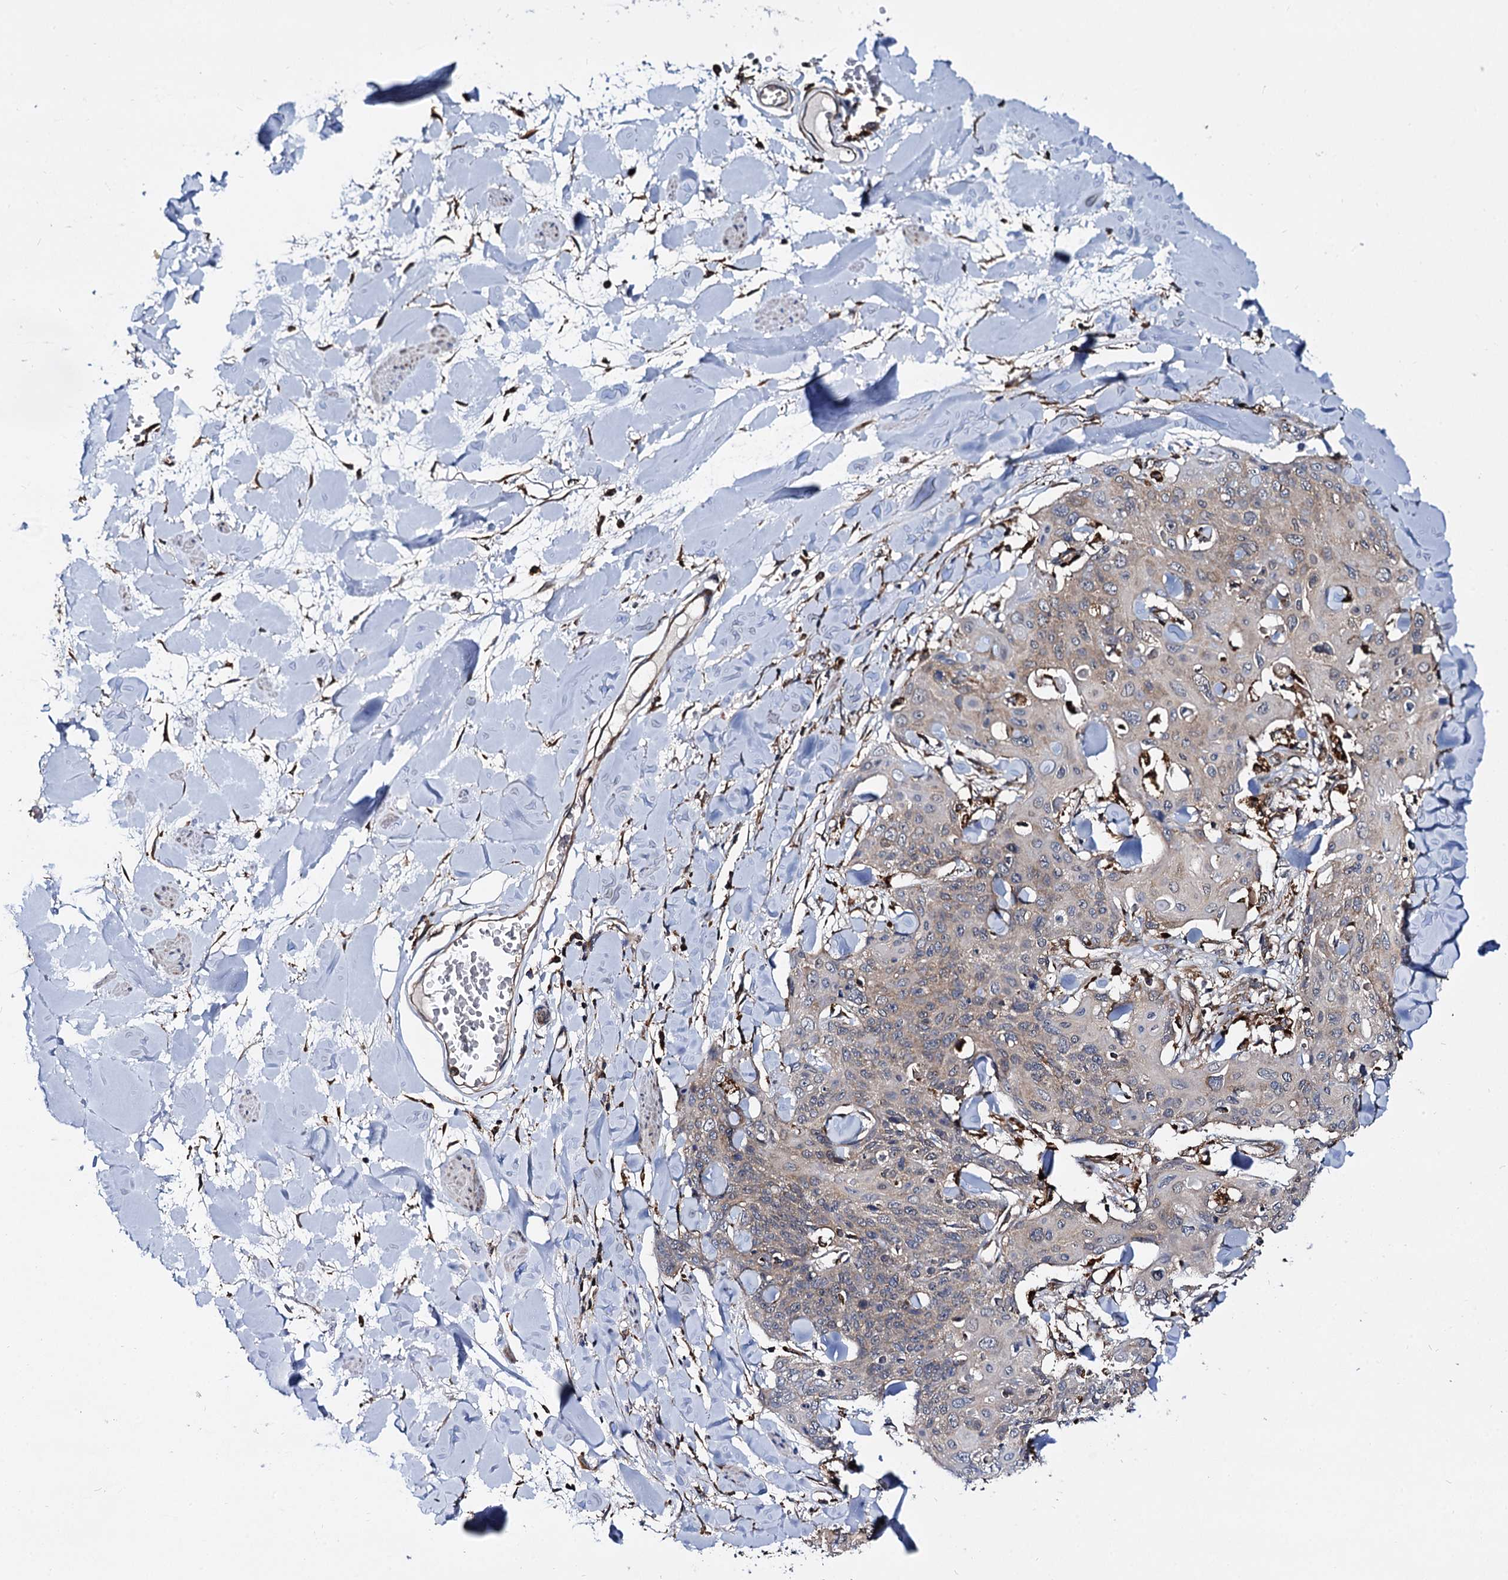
{"staining": {"intensity": "weak", "quantity": ">75%", "location": "cytoplasmic/membranous"}, "tissue": "skin cancer", "cell_type": "Tumor cells", "image_type": "cancer", "snomed": [{"axis": "morphology", "description": "Squamous cell carcinoma, NOS"}, {"axis": "topography", "description": "Skin"}, {"axis": "topography", "description": "Vulva"}], "caption": "DAB (3,3'-diaminobenzidine) immunohistochemical staining of squamous cell carcinoma (skin) exhibits weak cytoplasmic/membranous protein positivity in approximately >75% of tumor cells. (brown staining indicates protein expression, while blue staining denotes nuclei).", "gene": "UFM1", "patient": {"sex": "female", "age": 85}}